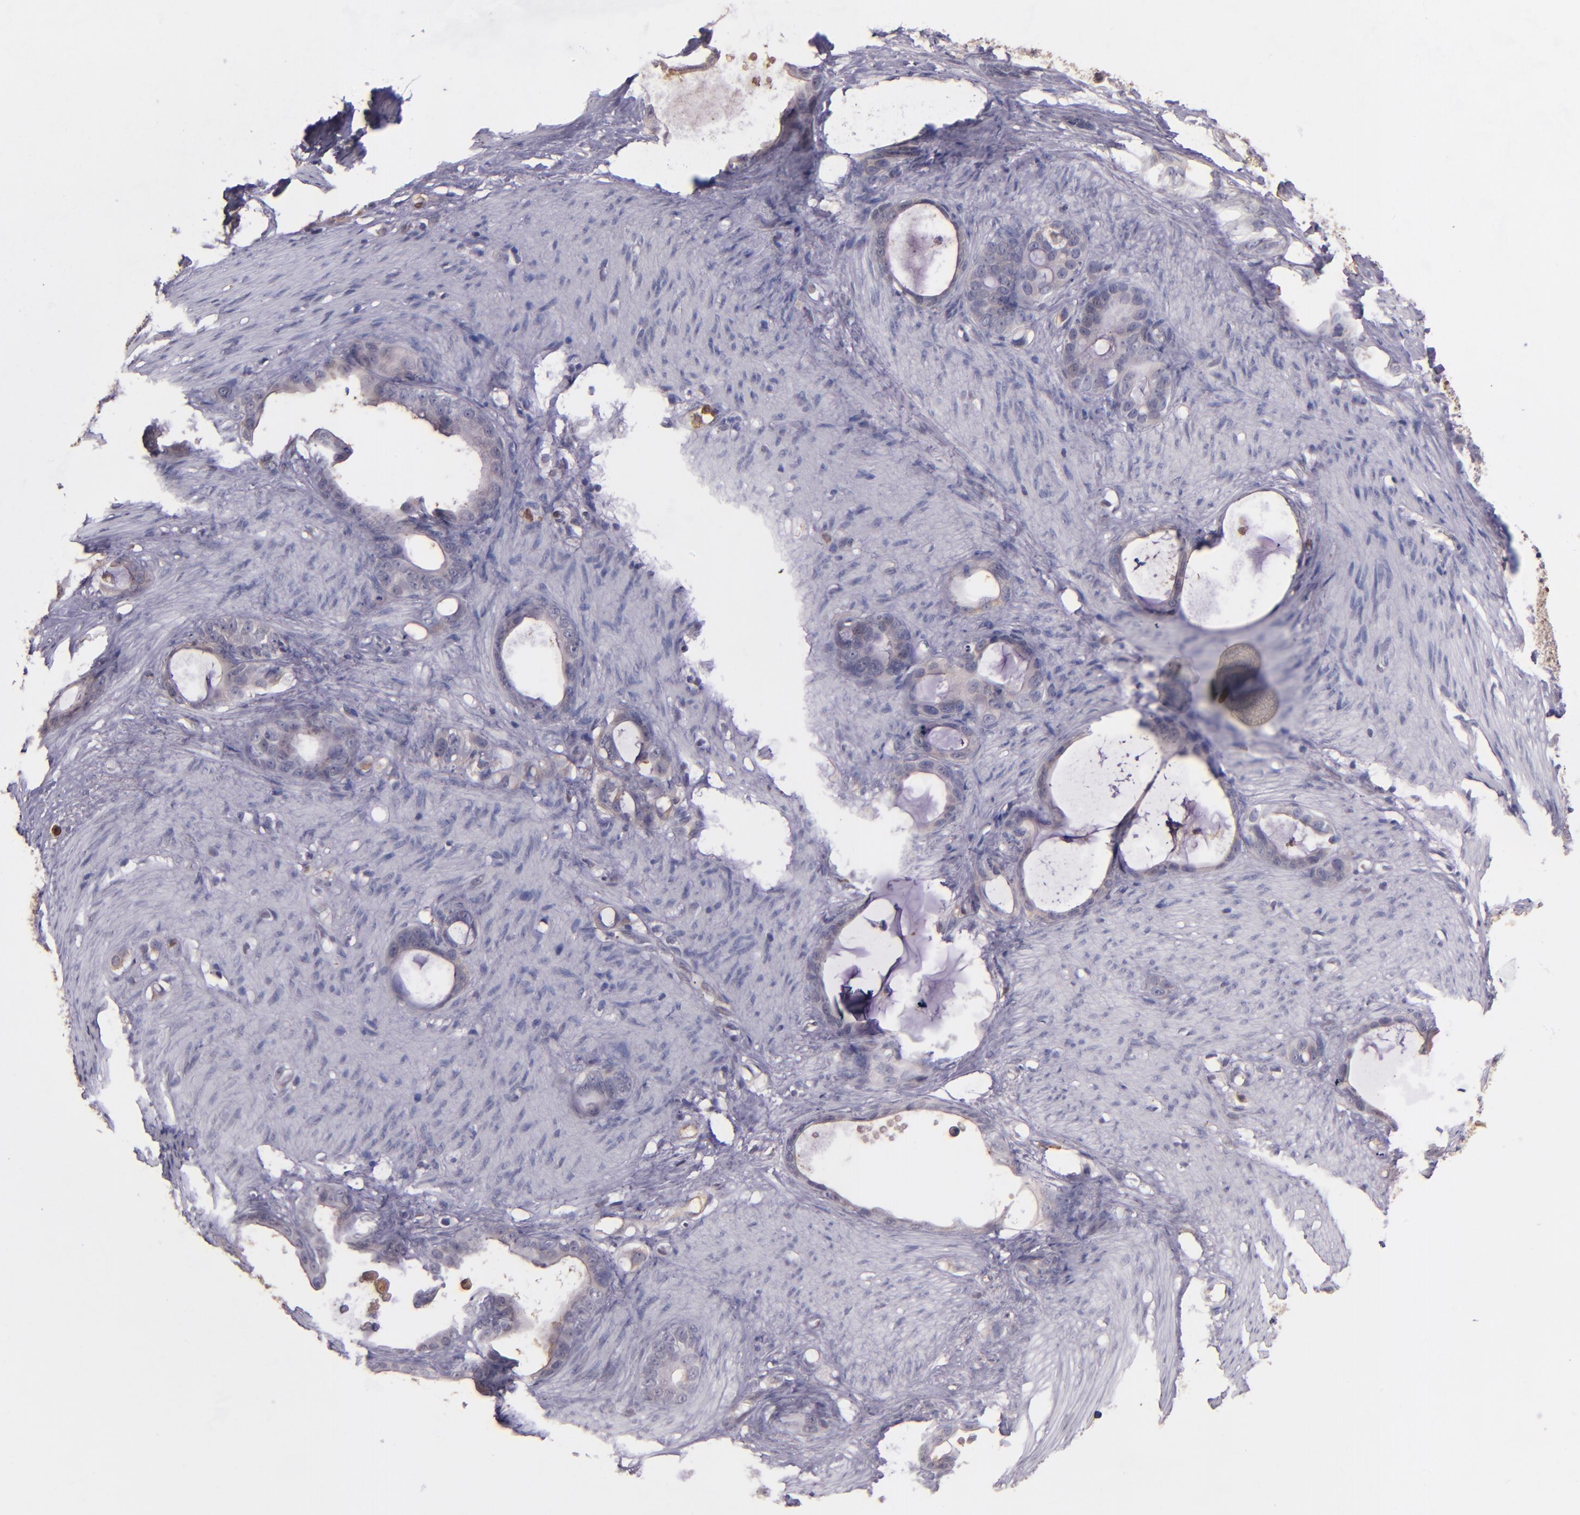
{"staining": {"intensity": "weak", "quantity": "25%-75%", "location": "cytoplasmic/membranous"}, "tissue": "stomach cancer", "cell_type": "Tumor cells", "image_type": "cancer", "snomed": [{"axis": "morphology", "description": "Adenocarcinoma, NOS"}, {"axis": "topography", "description": "Stomach"}], "caption": "Immunohistochemistry (IHC) micrograph of stomach cancer stained for a protein (brown), which reveals low levels of weak cytoplasmic/membranous expression in about 25%-75% of tumor cells.", "gene": "PTS", "patient": {"sex": "female", "age": 75}}